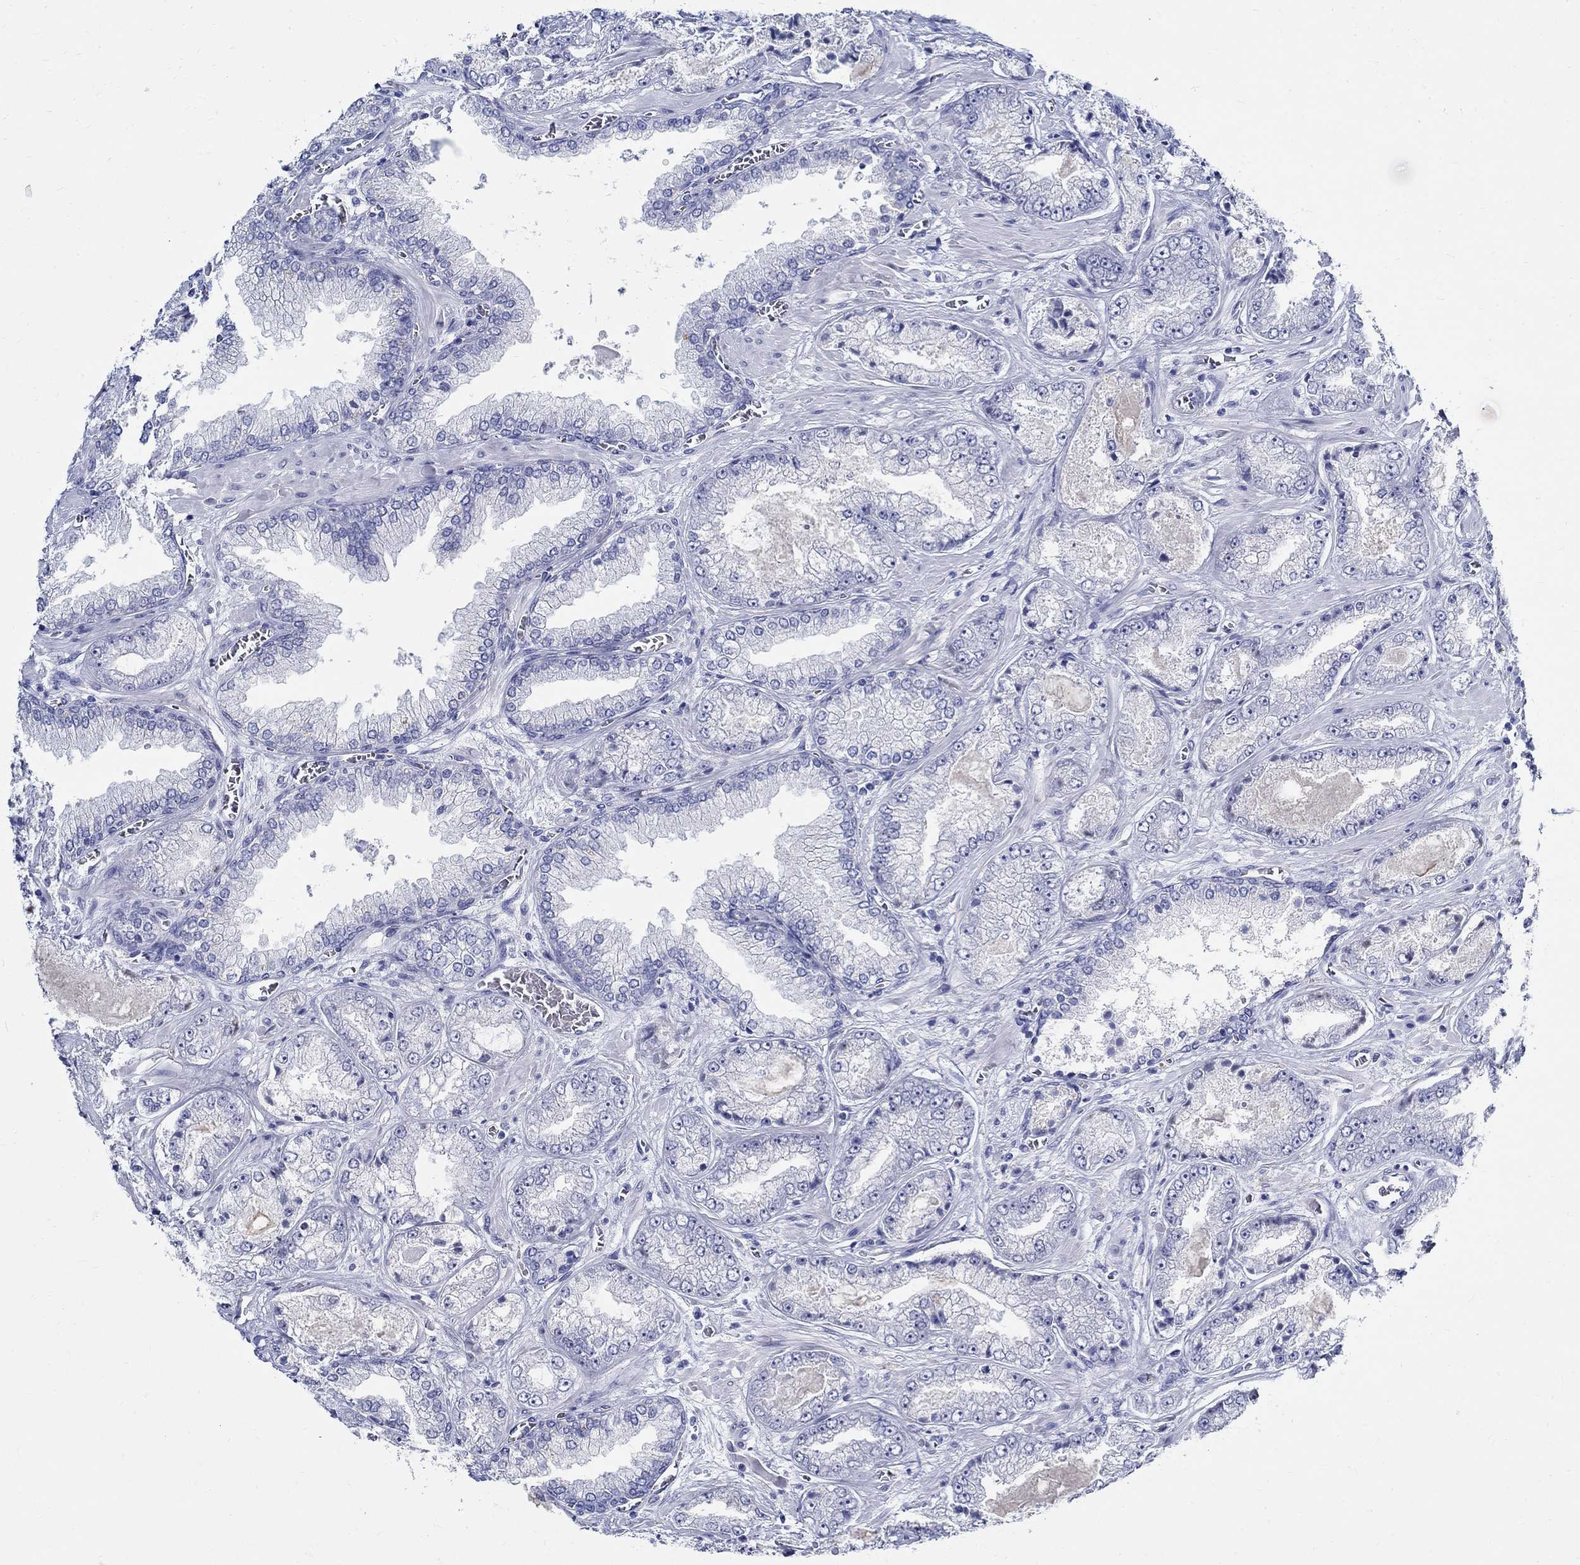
{"staining": {"intensity": "negative", "quantity": "none", "location": "none"}, "tissue": "prostate cancer", "cell_type": "Tumor cells", "image_type": "cancer", "snomed": [{"axis": "morphology", "description": "Adenocarcinoma, Low grade"}, {"axis": "topography", "description": "Prostate"}], "caption": "IHC photomicrograph of human prostate cancer (adenocarcinoma (low-grade)) stained for a protein (brown), which demonstrates no staining in tumor cells.", "gene": "BSPRY", "patient": {"sex": "male", "age": 57}}